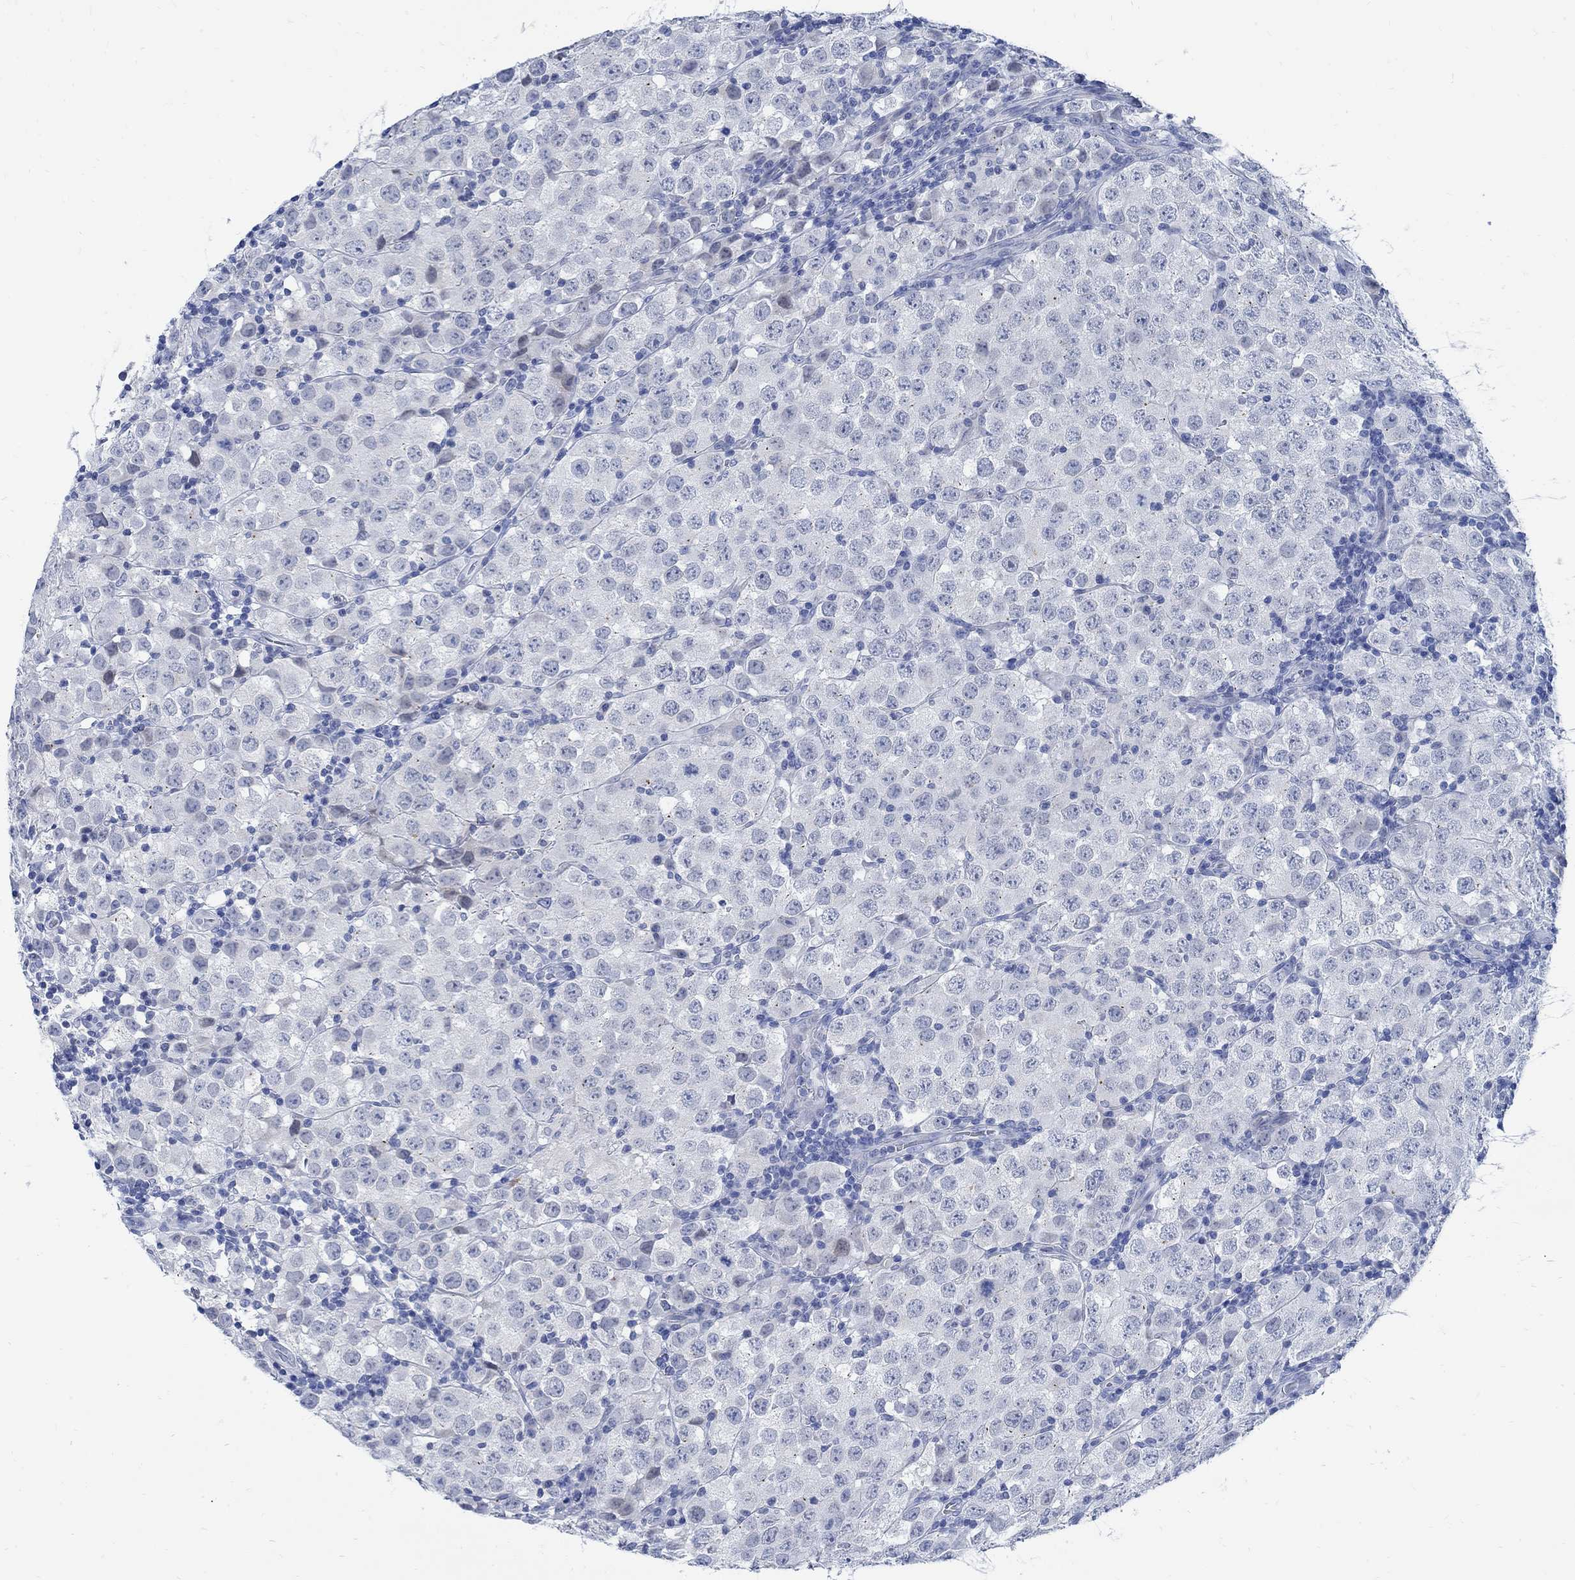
{"staining": {"intensity": "weak", "quantity": "<25%", "location": "cytoplasmic/membranous"}, "tissue": "testis cancer", "cell_type": "Tumor cells", "image_type": "cancer", "snomed": [{"axis": "morphology", "description": "Seminoma, NOS"}, {"axis": "topography", "description": "Testis"}], "caption": "The IHC histopathology image has no significant staining in tumor cells of testis cancer (seminoma) tissue.", "gene": "CAMK2N1", "patient": {"sex": "male", "age": 34}}